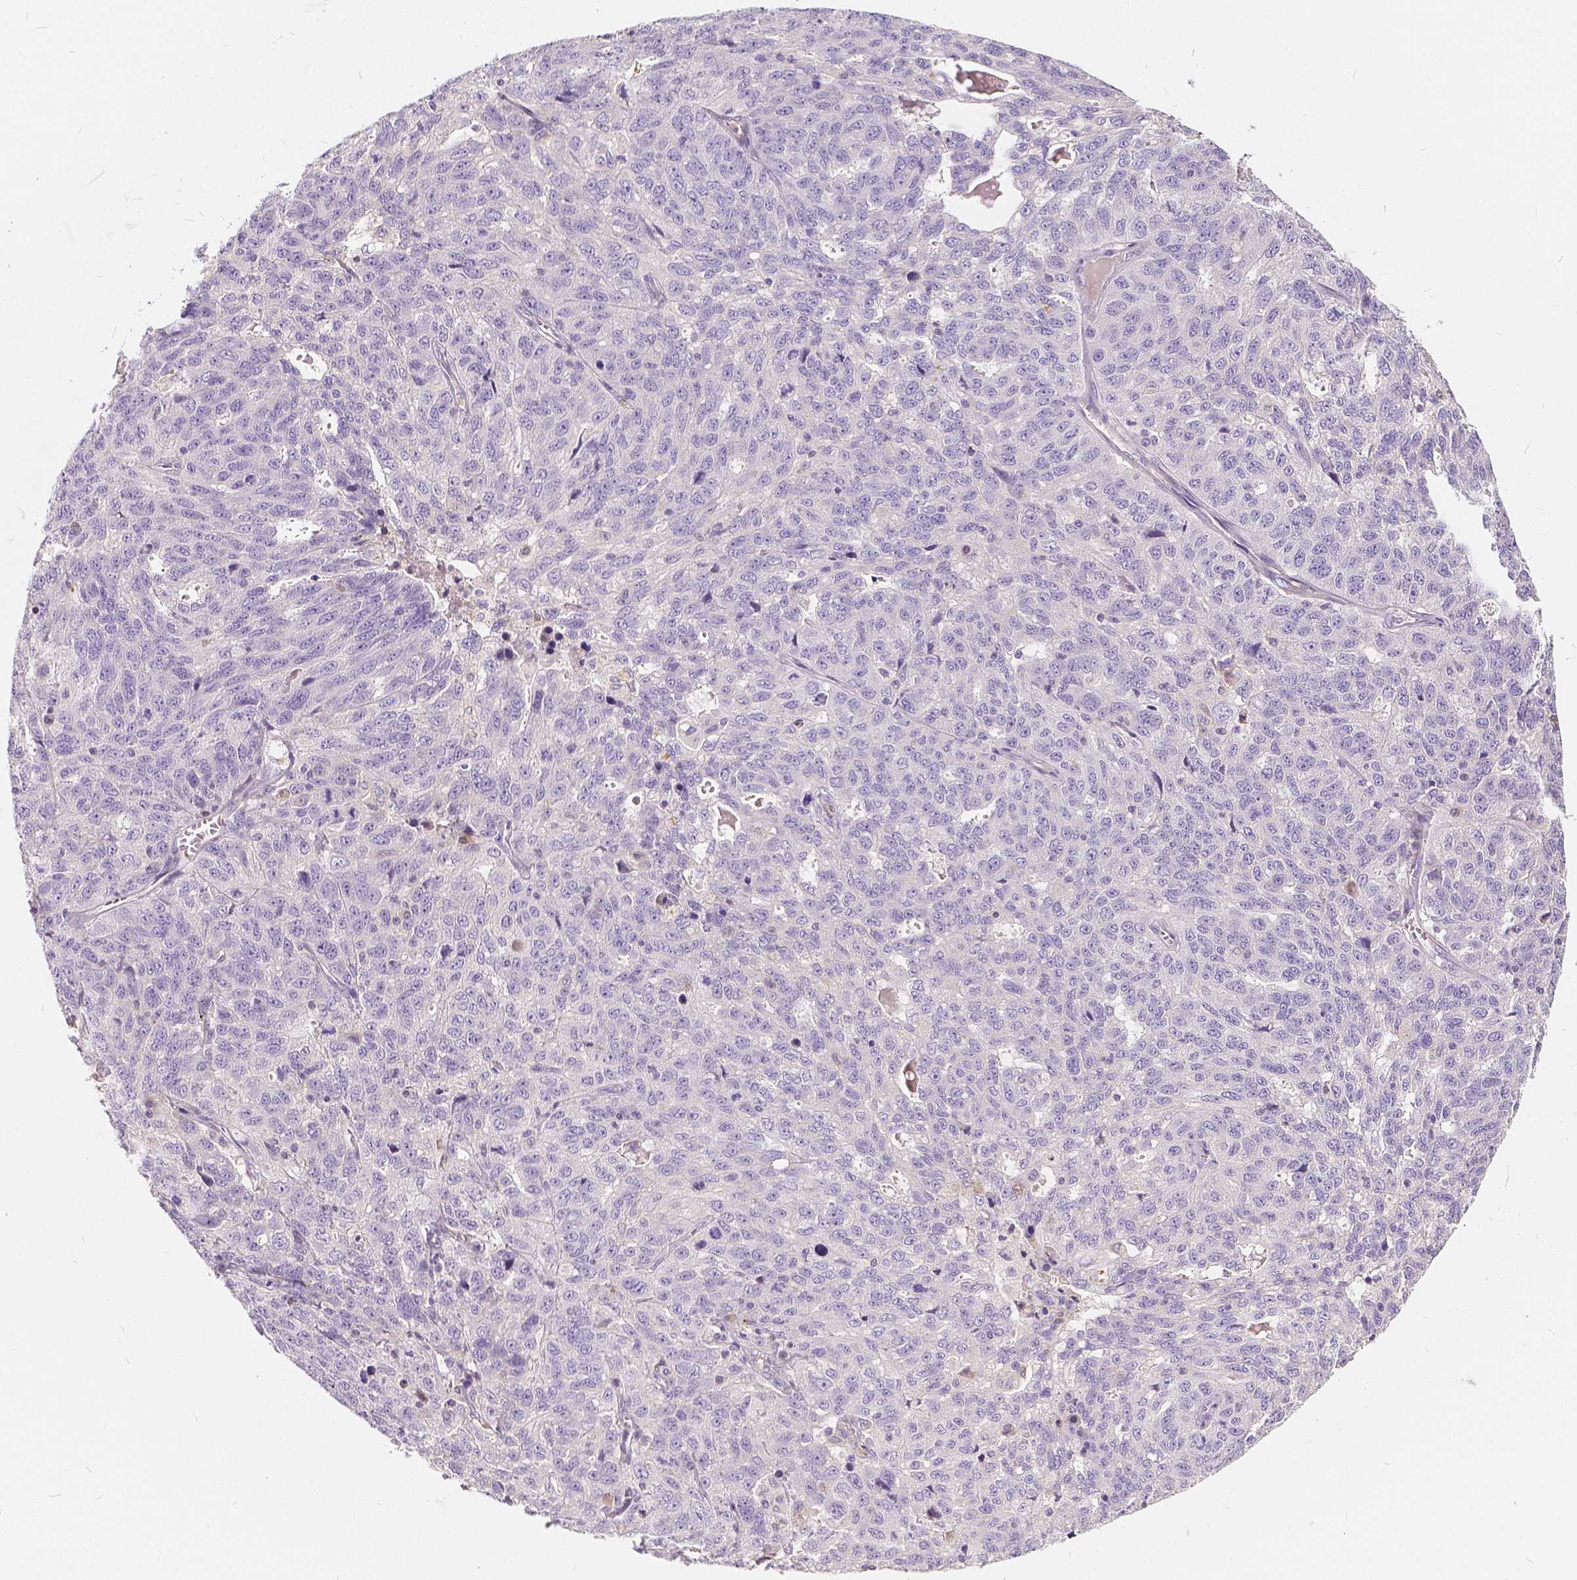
{"staining": {"intensity": "negative", "quantity": "none", "location": "none"}, "tissue": "ovarian cancer", "cell_type": "Tumor cells", "image_type": "cancer", "snomed": [{"axis": "morphology", "description": "Cystadenocarcinoma, serous, NOS"}, {"axis": "topography", "description": "Ovary"}], "caption": "DAB immunohistochemical staining of human ovarian cancer reveals no significant positivity in tumor cells.", "gene": "KIAA0513", "patient": {"sex": "female", "age": 71}}